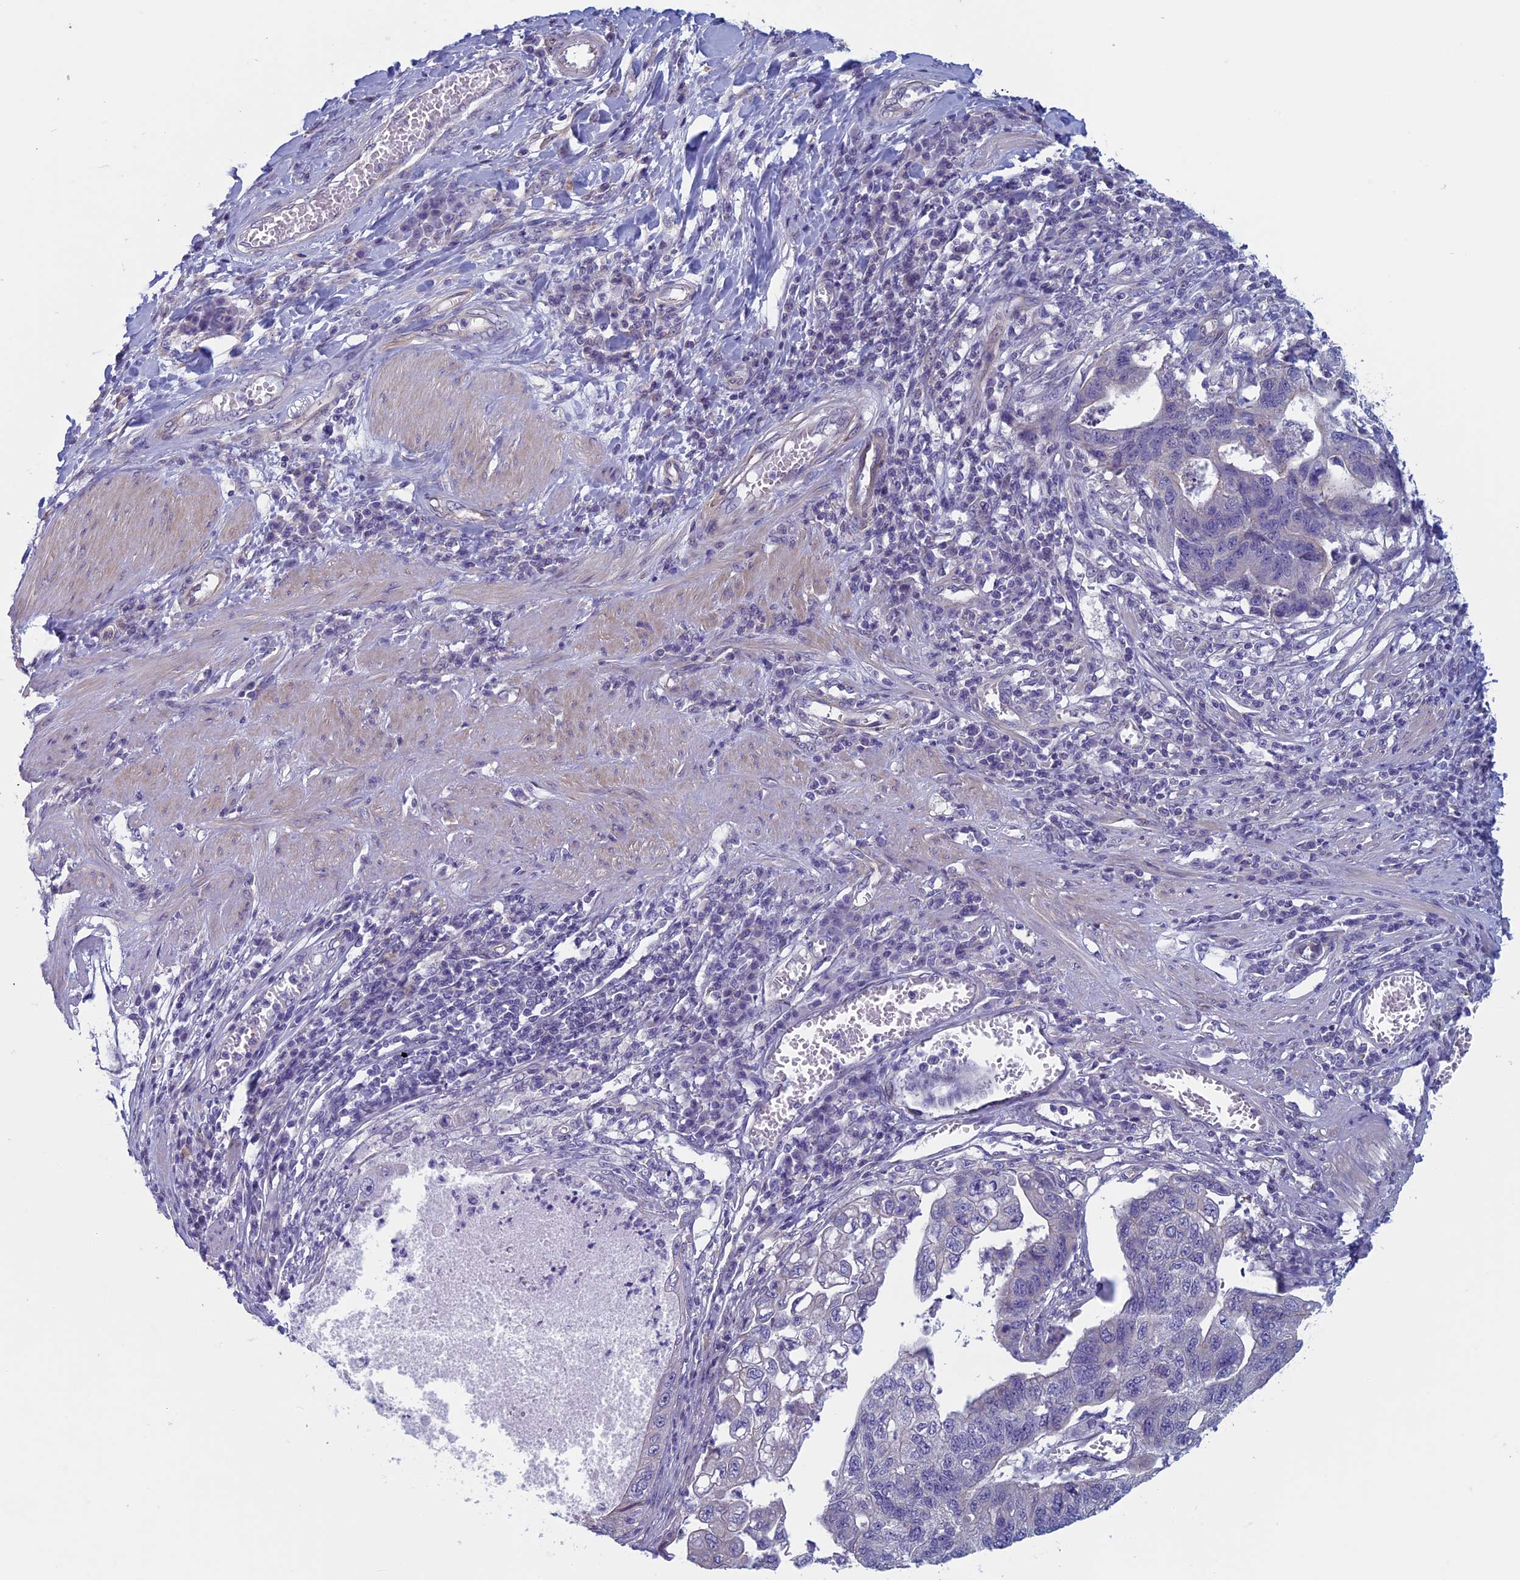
{"staining": {"intensity": "negative", "quantity": "none", "location": "none"}, "tissue": "stomach cancer", "cell_type": "Tumor cells", "image_type": "cancer", "snomed": [{"axis": "morphology", "description": "Adenocarcinoma, NOS"}, {"axis": "topography", "description": "Stomach"}], "caption": "DAB (3,3'-diaminobenzidine) immunohistochemical staining of stomach adenocarcinoma reveals no significant expression in tumor cells.", "gene": "CNOT6L", "patient": {"sex": "male", "age": 59}}